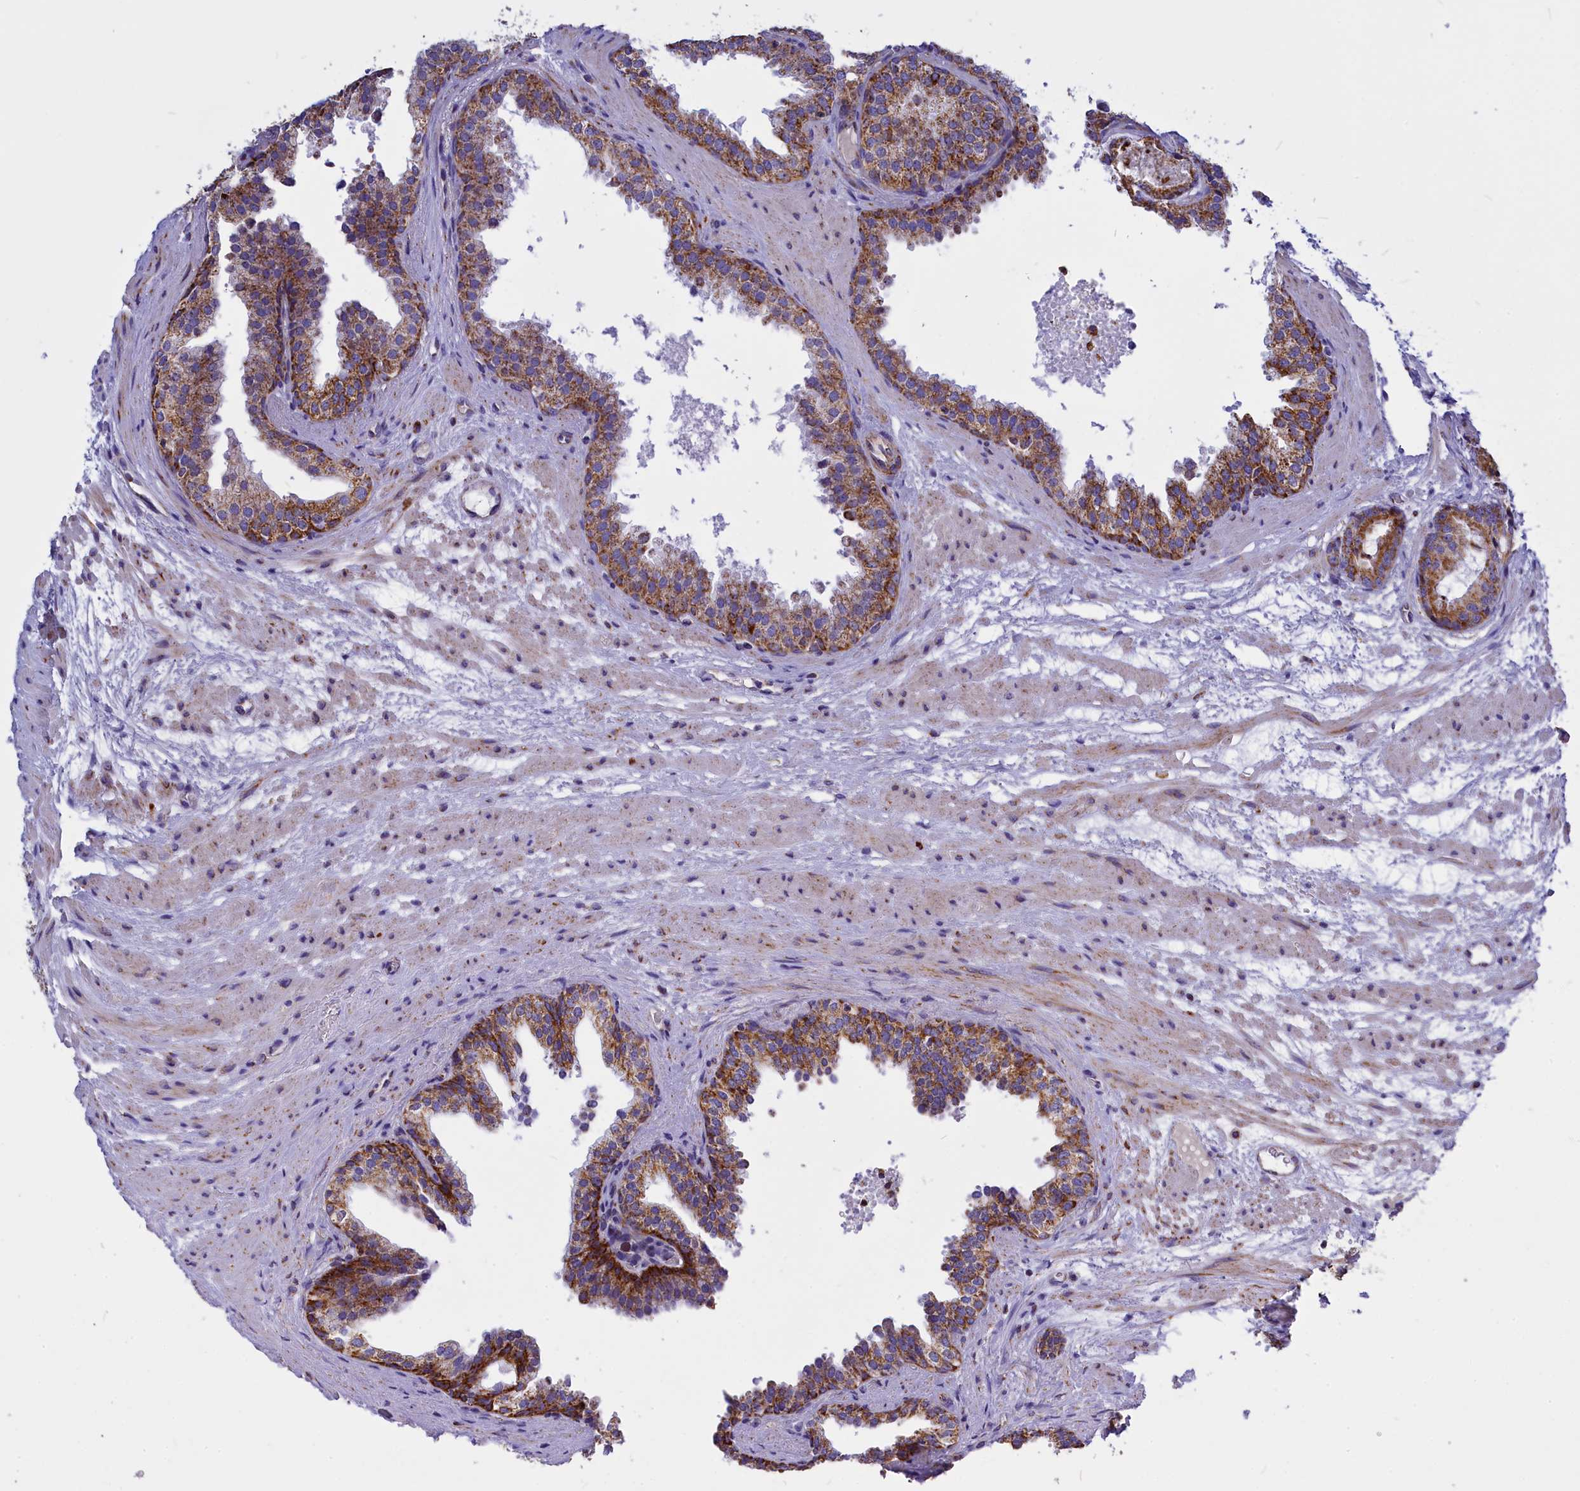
{"staining": {"intensity": "strong", "quantity": ">75%", "location": "cytoplasmic/membranous"}, "tissue": "prostate cancer", "cell_type": "Tumor cells", "image_type": "cancer", "snomed": [{"axis": "morphology", "description": "Adenocarcinoma, High grade"}, {"axis": "topography", "description": "Prostate"}], "caption": "Protein staining of prostate cancer tissue reveals strong cytoplasmic/membranous expression in about >75% of tumor cells.", "gene": "VDAC2", "patient": {"sex": "male", "age": 59}}